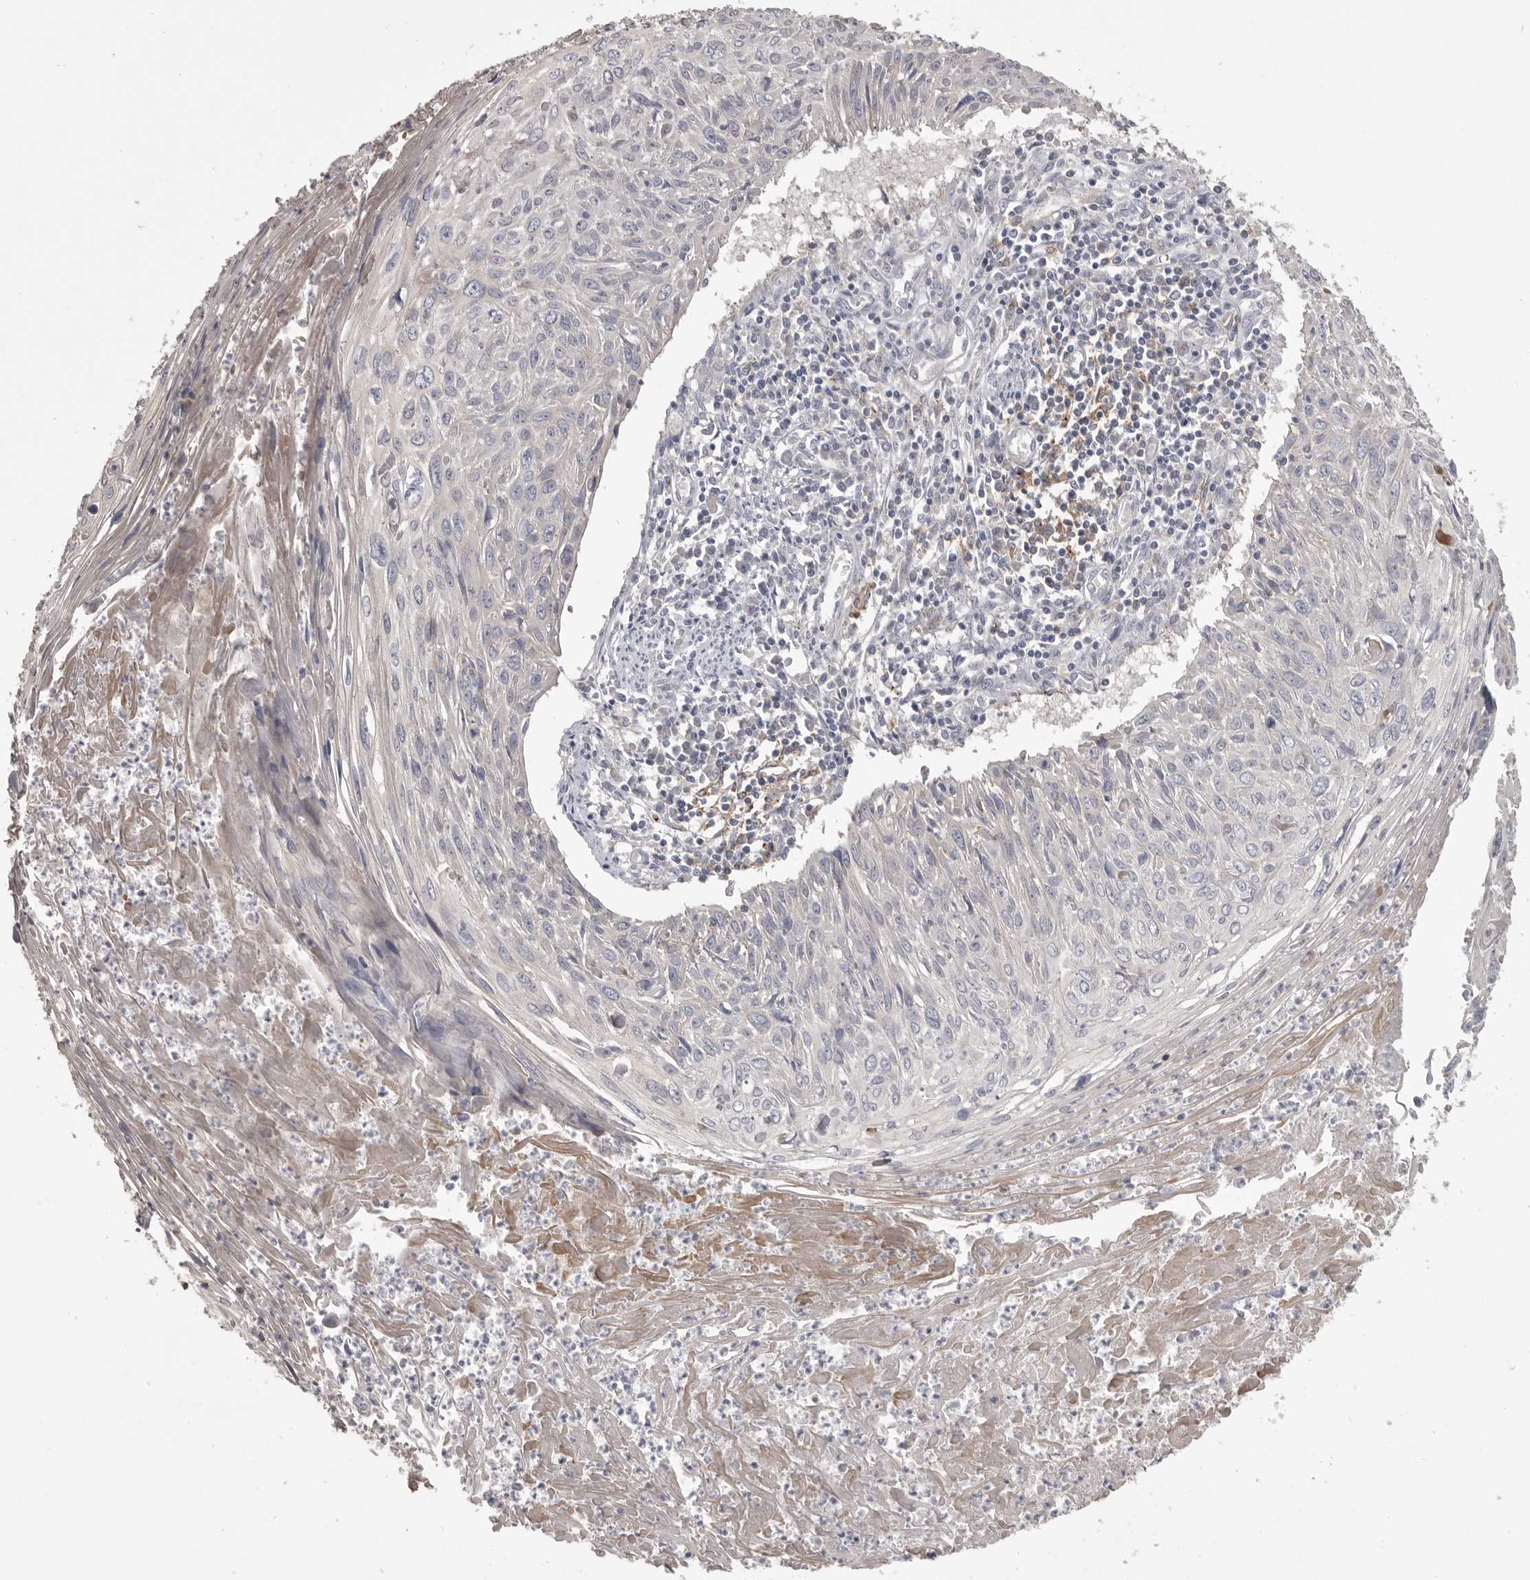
{"staining": {"intensity": "negative", "quantity": "none", "location": "none"}, "tissue": "cervical cancer", "cell_type": "Tumor cells", "image_type": "cancer", "snomed": [{"axis": "morphology", "description": "Squamous cell carcinoma, NOS"}, {"axis": "topography", "description": "Cervix"}], "caption": "A high-resolution micrograph shows immunohistochemistry (IHC) staining of squamous cell carcinoma (cervical), which displays no significant expression in tumor cells. (DAB IHC visualized using brightfield microscopy, high magnification).", "gene": "CMTM6", "patient": {"sex": "female", "age": 51}}